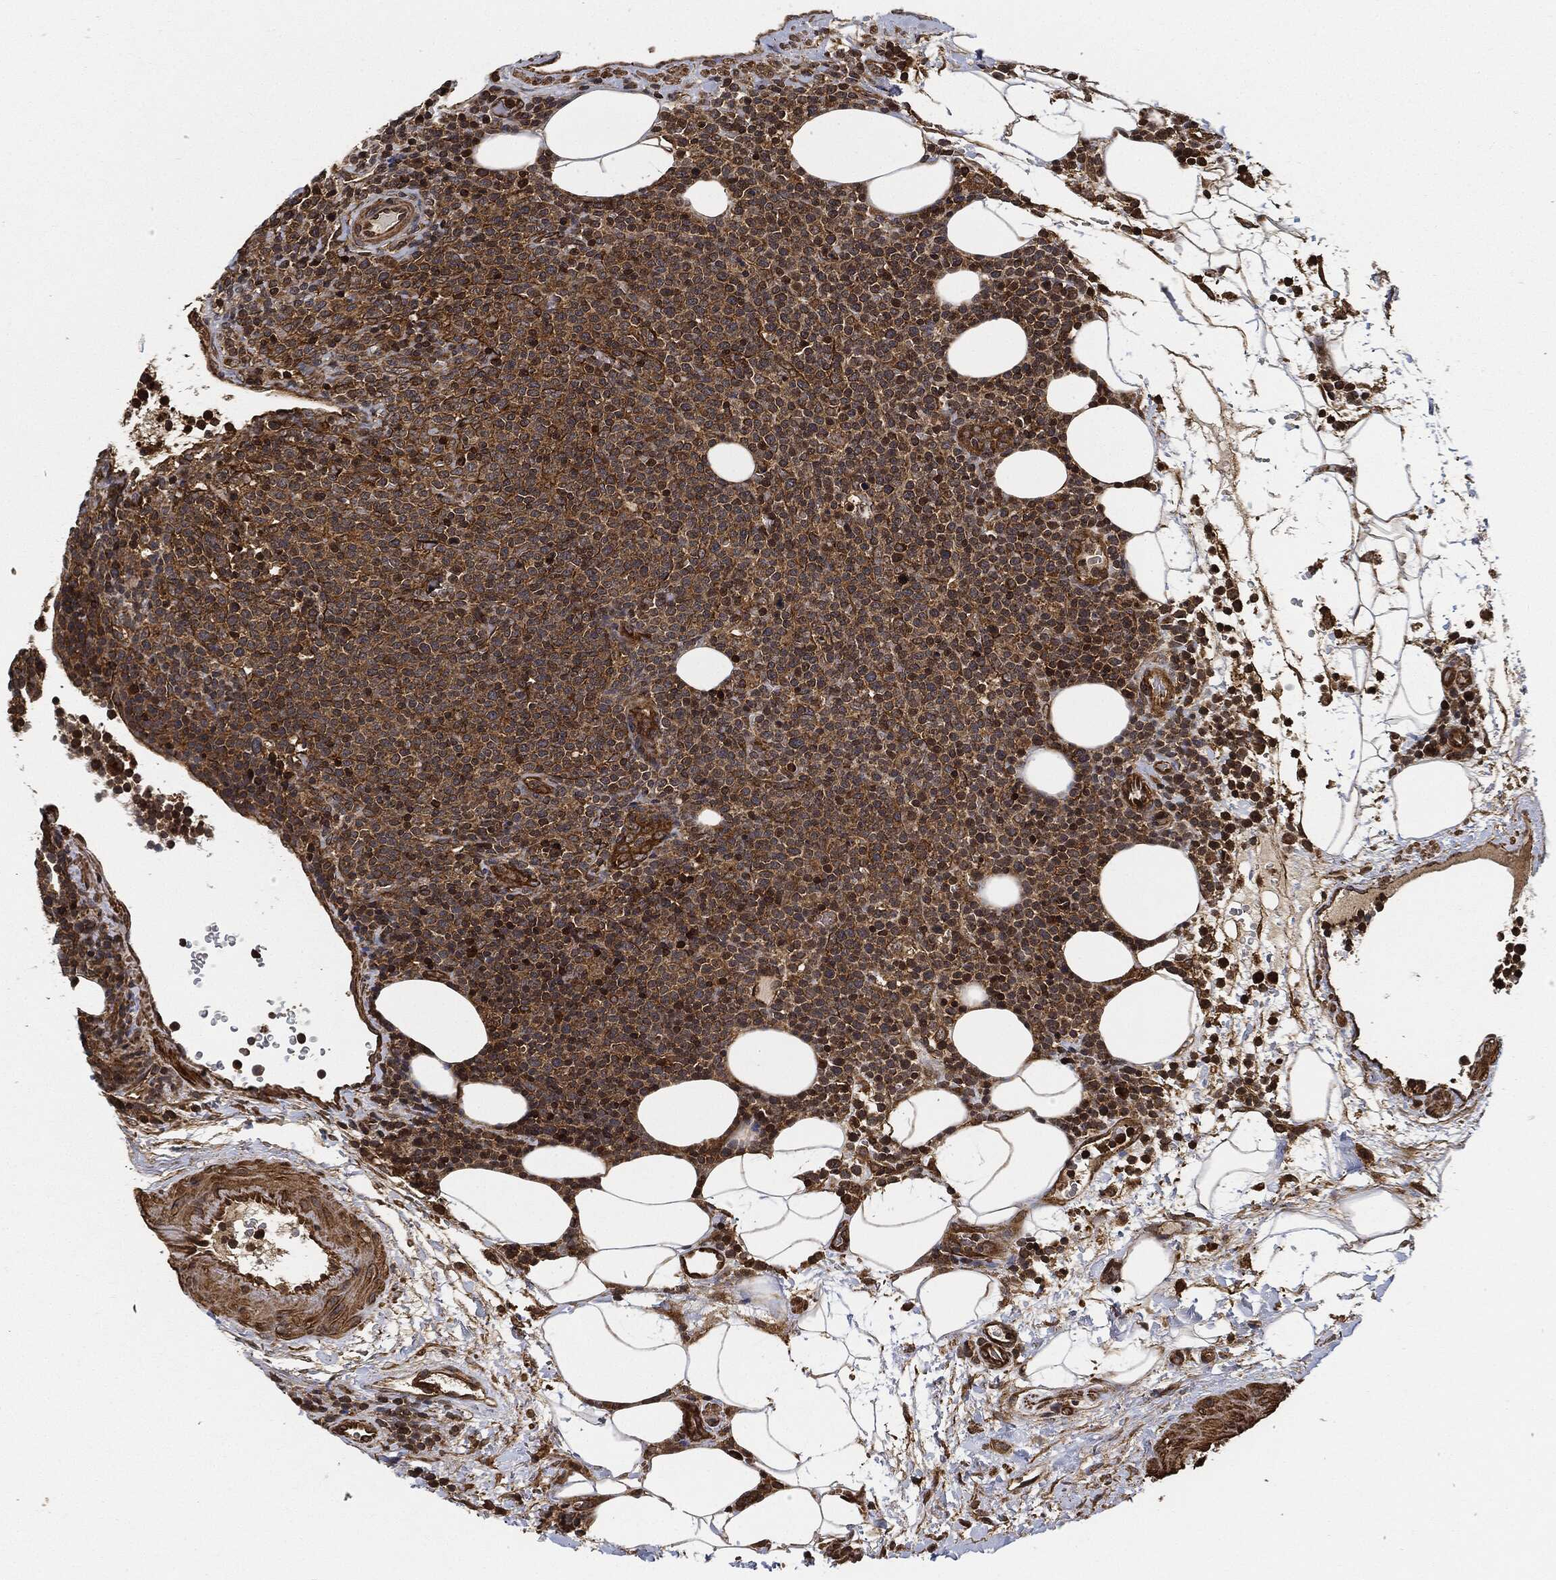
{"staining": {"intensity": "moderate", "quantity": ">75%", "location": "cytoplasmic/membranous"}, "tissue": "lymphoma", "cell_type": "Tumor cells", "image_type": "cancer", "snomed": [{"axis": "morphology", "description": "Malignant lymphoma, non-Hodgkin's type, High grade"}, {"axis": "topography", "description": "Lymph node"}], "caption": "Immunohistochemistry (IHC) histopathology image of neoplastic tissue: lymphoma stained using IHC demonstrates medium levels of moderate protein expression localized specifically in the cytoplasmic/membranous of tumor cells, appearing as a cytoplasmic/membranous brown color.", "gene": "CEP290", "patient": {"sex": "male", "age": 61}}